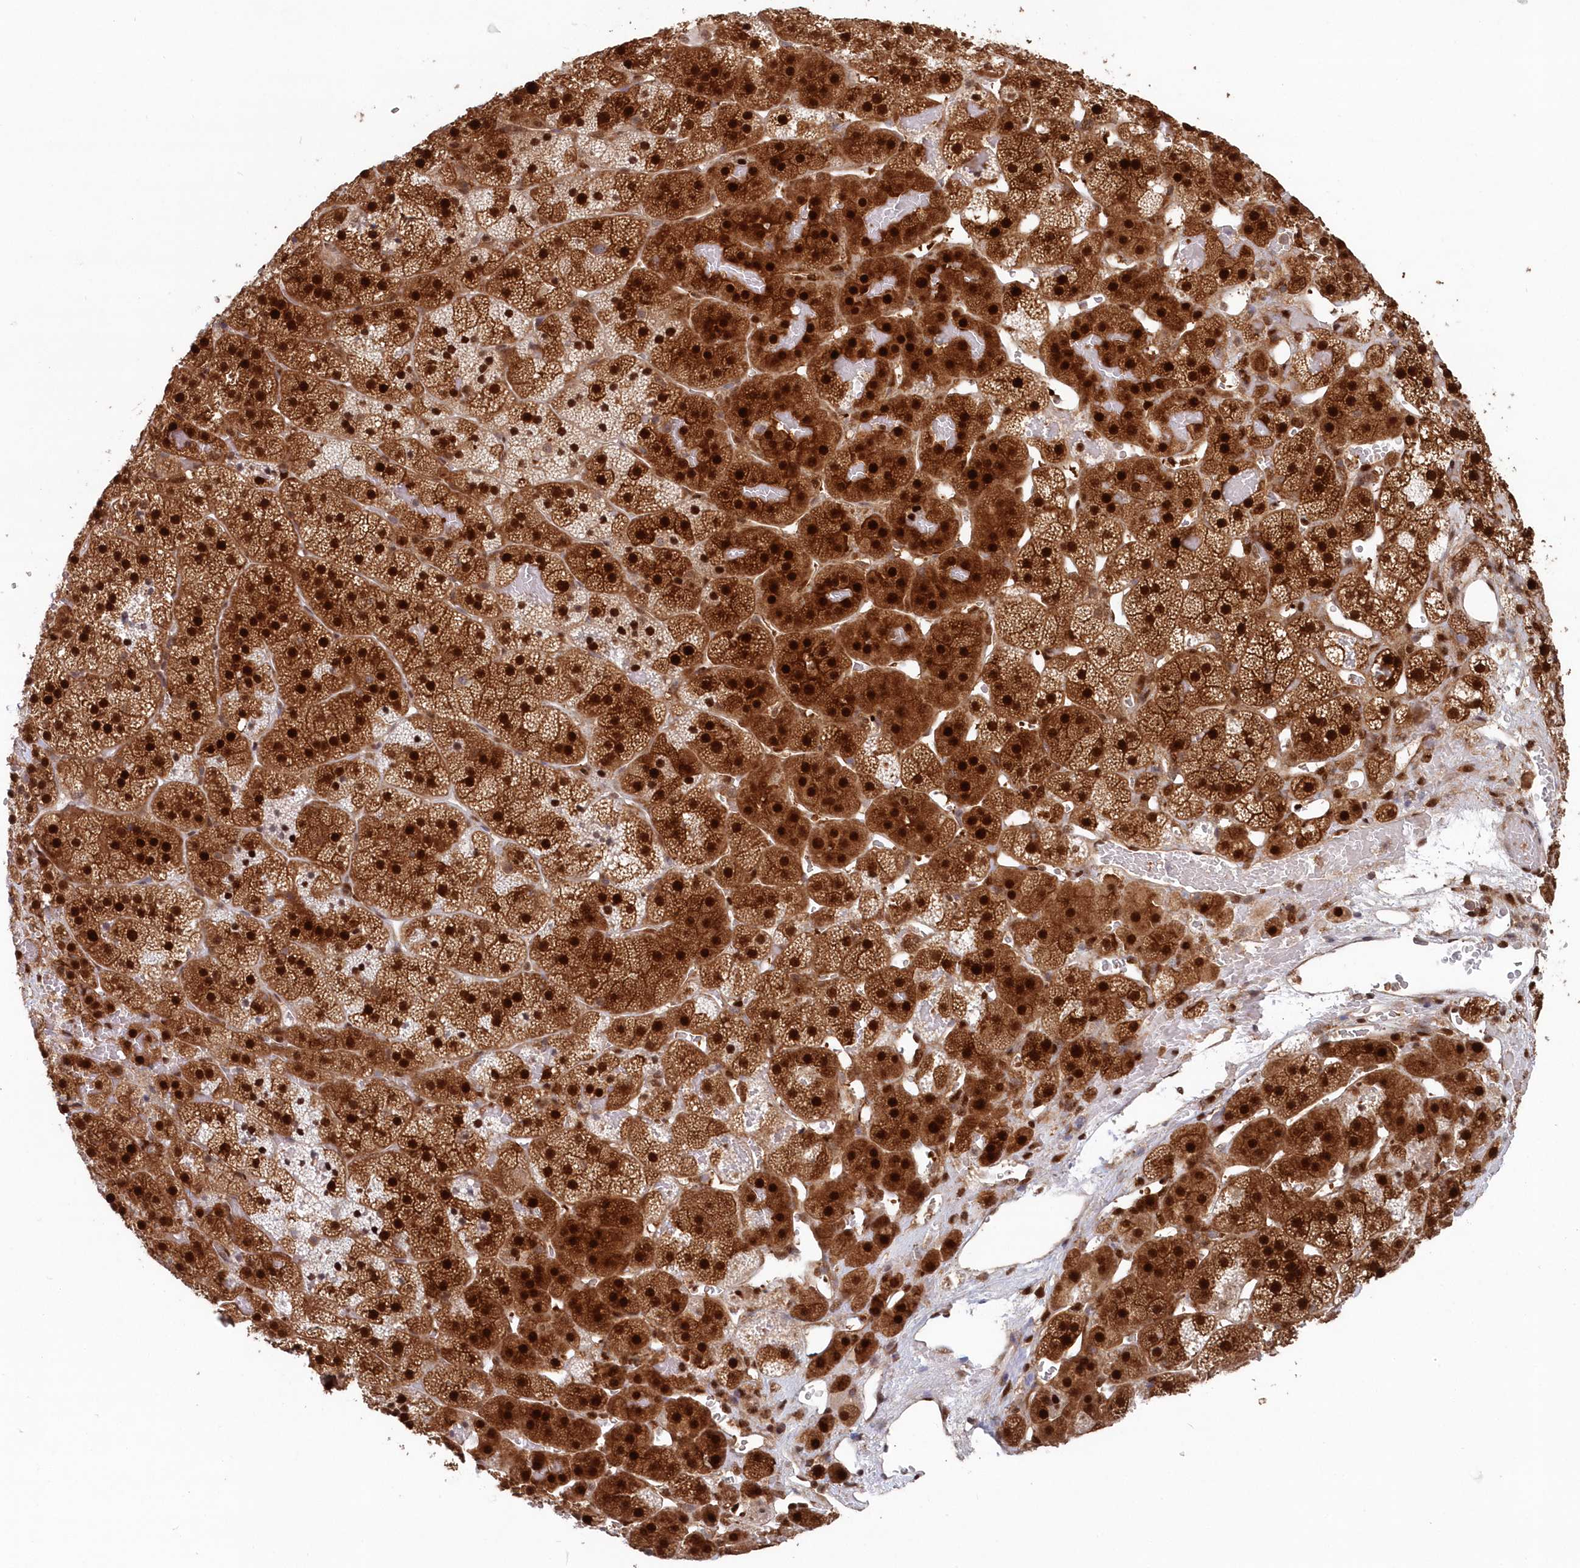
{"staining": {"intensity": "strong", "quantity": ">75%", "location": "cytoplasmic/membranous,nuclear"}, "tissue": "adrenal gland", "cell_type": "Glandular cells", "image_type": "normal", "snomed": [{"axis": "morphology", "description": "Normal tissue, NOS"}, {"axis": "topography", "description": "Adrenal gland"}], "caption": "IHC image of unremarkable adrenal gland: adrenal gland stained using immunohistochemistry (IHC) reveals high levels of strong protein expression localized specifically in the cytoplasmic/membranous,nuclear of glandular cells, appearing as a cytoplasmic/membranous,nuclear brown color.", "gene": "ABHD14B", "patient": {"sex": "female", "age": 44}}